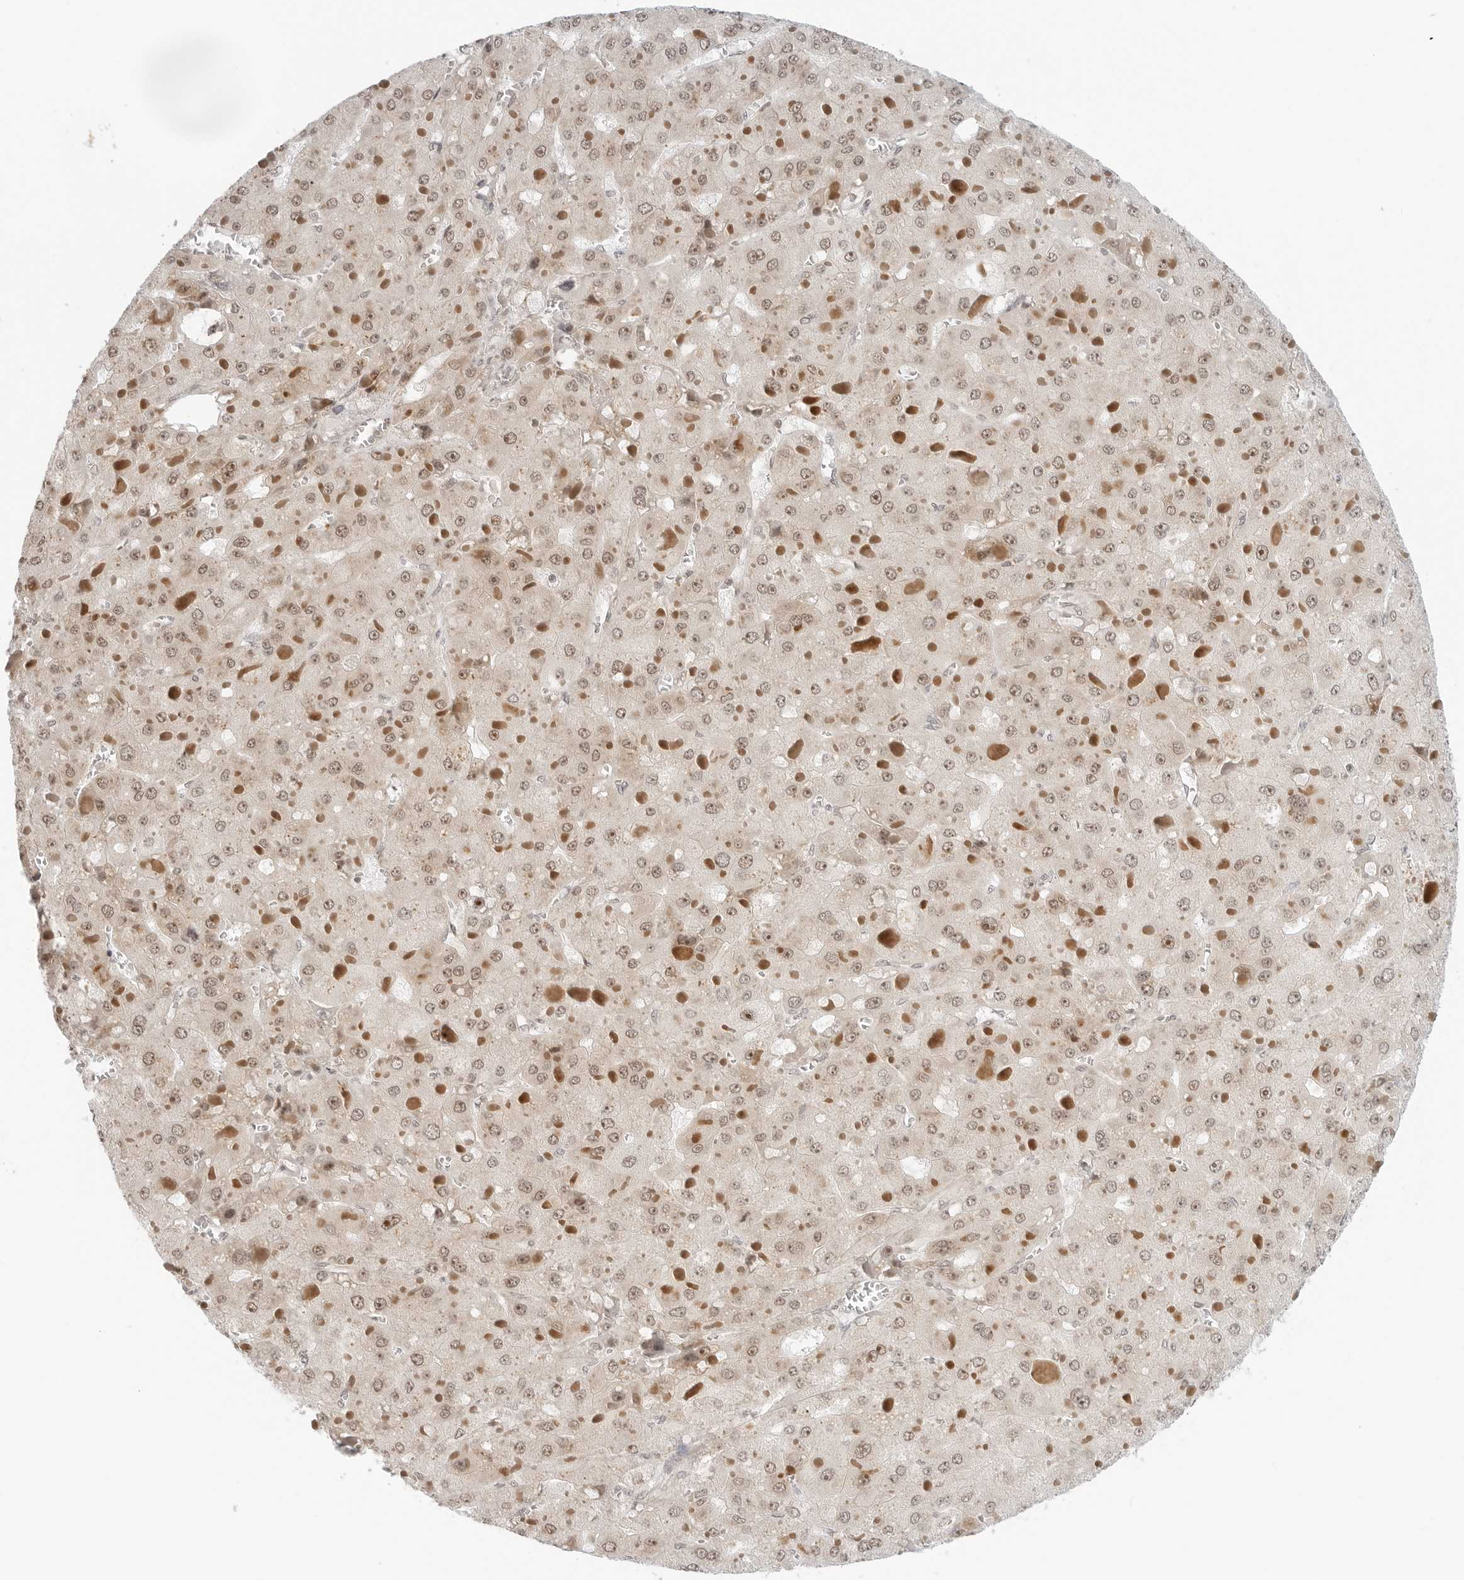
{"staining": {"intensity": "moderate", "quantity": ">75%", "location": "nuclear"}, "tissue": "liver cancer", "cell_type": "Tumor cells", "image_type": "cancer", "snomed": [{"axis": "morphology", "description": "Carcinoma, Hepatocellular, NOS"}, {"axis": "topography", "description": "Liver"}], "caption": "The image demonstrates immunohistochemical staining of liver cancer. There is moderate nuclear staining is identified in approximately >75% of tumor cells.", "gene": "METAP1", "patient": {"sex": "female", "age": 73}}